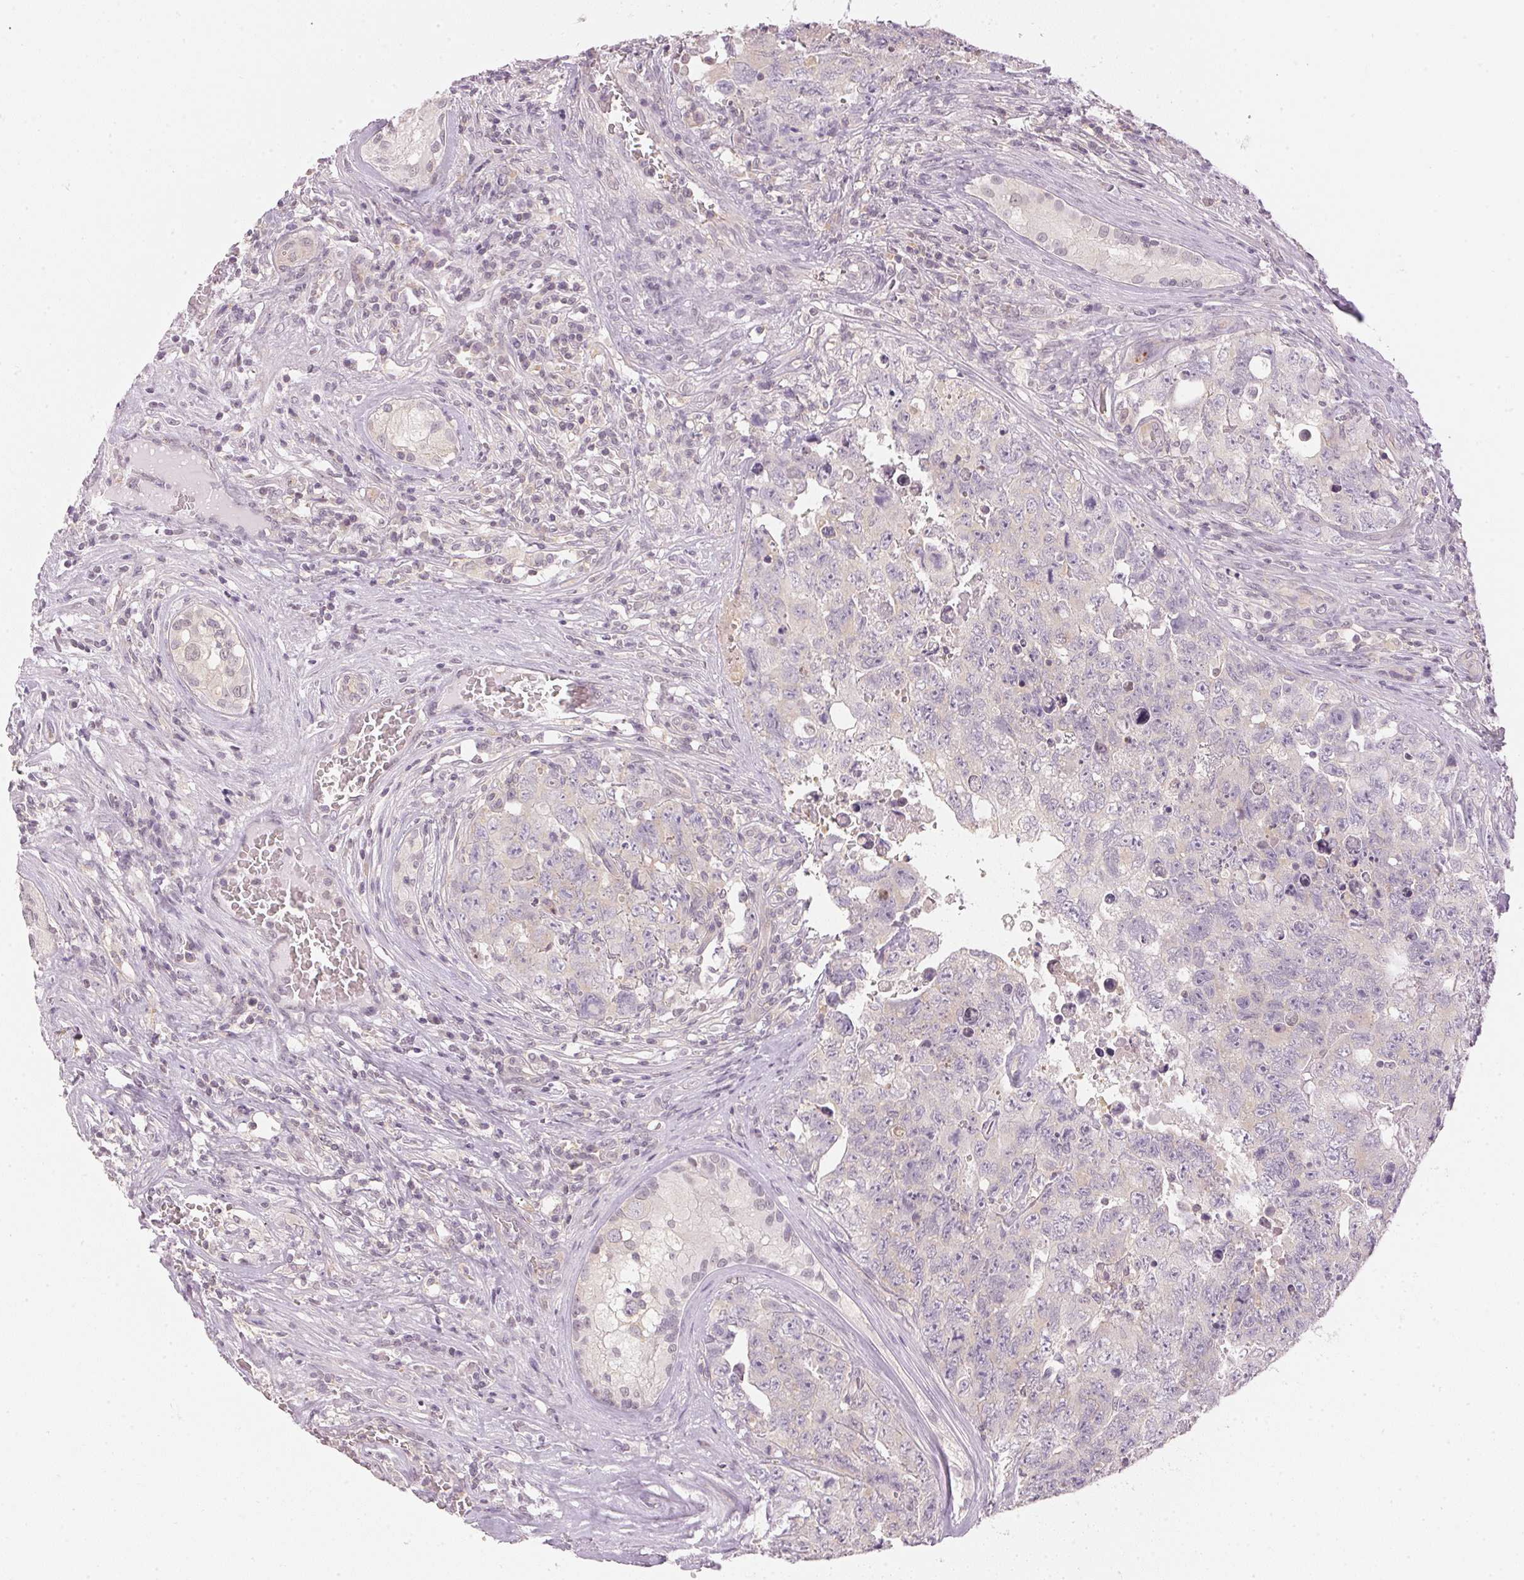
{"staining": {"intensity": "negative", "quantity": "none", "location": "none"}, "tissue": "testis cancer", "cell_type": "Tumor cells", "image_type": "cancer", "snomed": [{"axis": "morphology", "description": "Carcinoma, Embryonal, NOS"}, {"axis": "topography", "description": "Testis"}], "caption": "The photomicrograph reveals no staining of tumor cells in testis cancer.", "gene": "KPRP", "patient": {"sex": "male", "age": 24}}